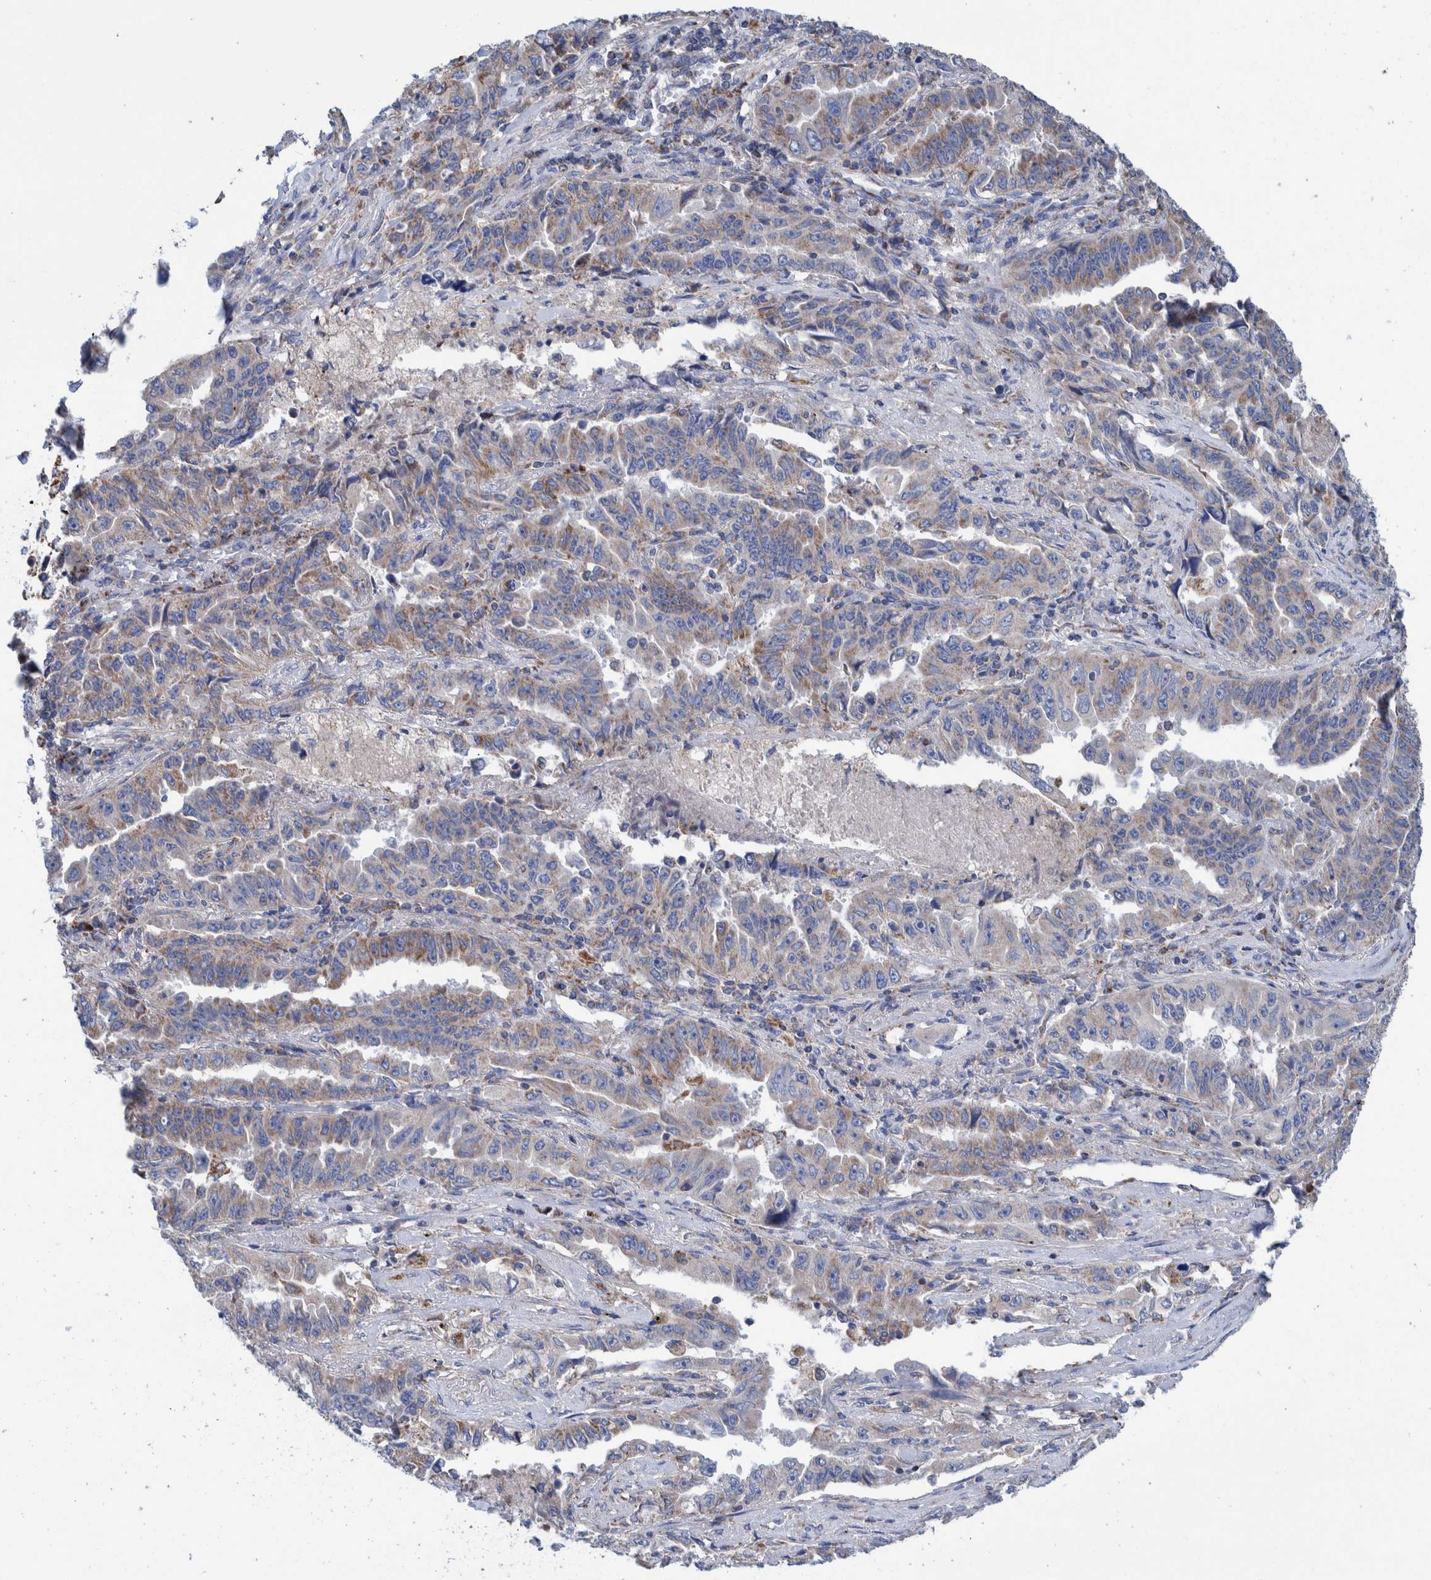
{"staining": {"intensity": "moderate", "quantity": ">75%", "location": "cytoplasmic/membranous"}, "tissue": "lung cancer", "cell_type": "Tumor cells", "image_type": "cancer", "snomed": [{"axis": "morphology", "description": "Adenocarcinoma, NOS"}, {"axis": "topography", "description": "Lung"}], "caption": "Protein expression by immunohistochemistry exhibits moderate cytoplasmic/membranous positivity in about >75% of tumor cells in lung adenocarcinoma. The protein is stained brown, and the nuclei are stained in blue (DAB IHC with brightfield microscopy, high magnification).", "gene": "DECR1", "patient": {"sex": "female", "age": 51}}